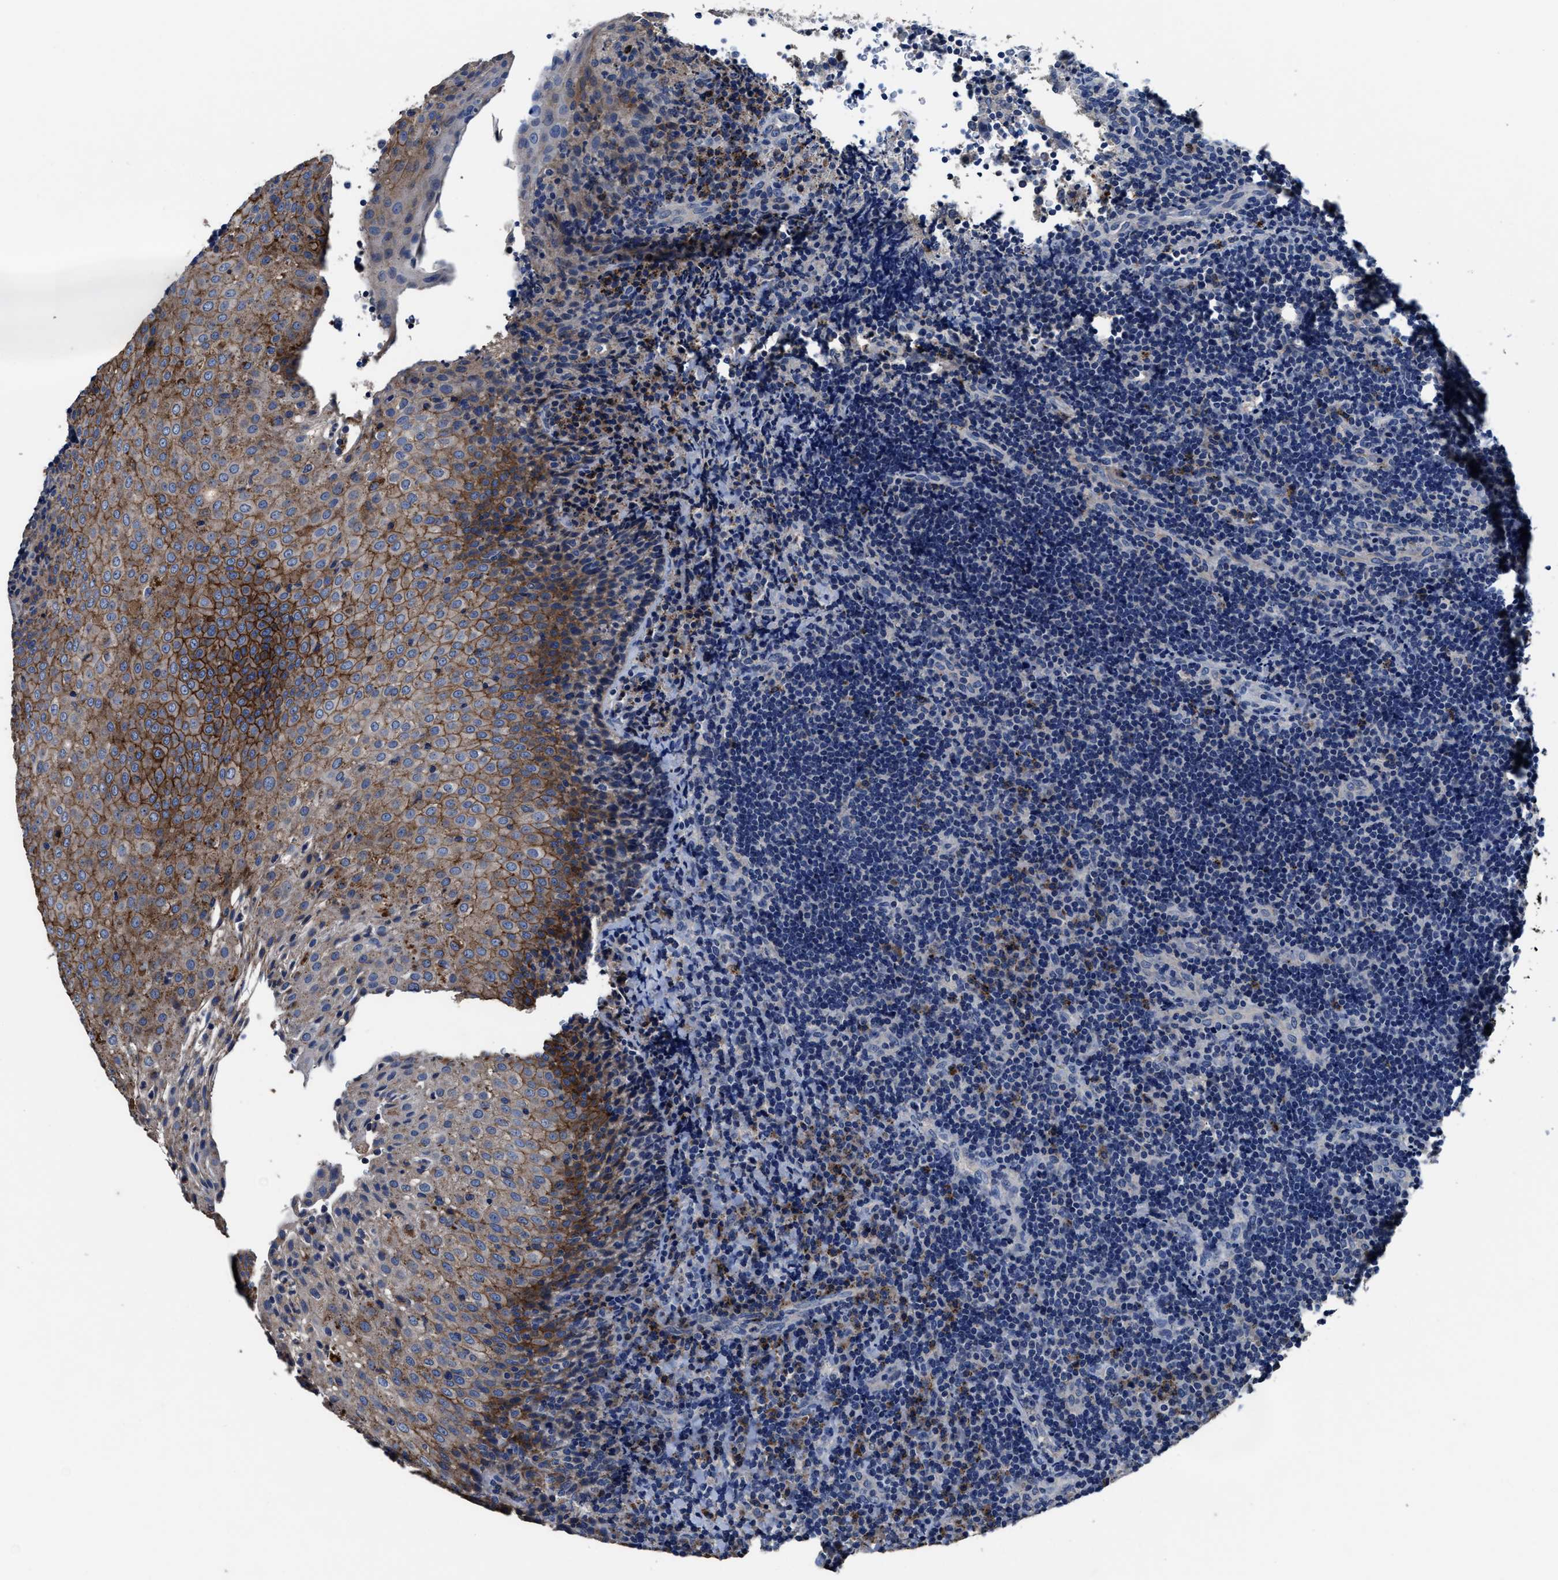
{"staining": {"intensity": "negative", "quantity": "none", "location": "none"}, "tissue": "lymphoma", "cell_type": "Tumor cells", "image_type": "cancer", "snomed": [{"axis": "morphology", "description": "Malignant lymphoma, non-Hodgkin's type, High grade"}, {"axis": "topography", "description": "Tonsil"}], "caption": "A photomicrograph of lymphoma stained for a protein displays no brown staining in tumor cells. (DAB immunohistochemistry, high magnification).", "gene": "UBR4", "patient": {"sex": "female", "age": 36}}